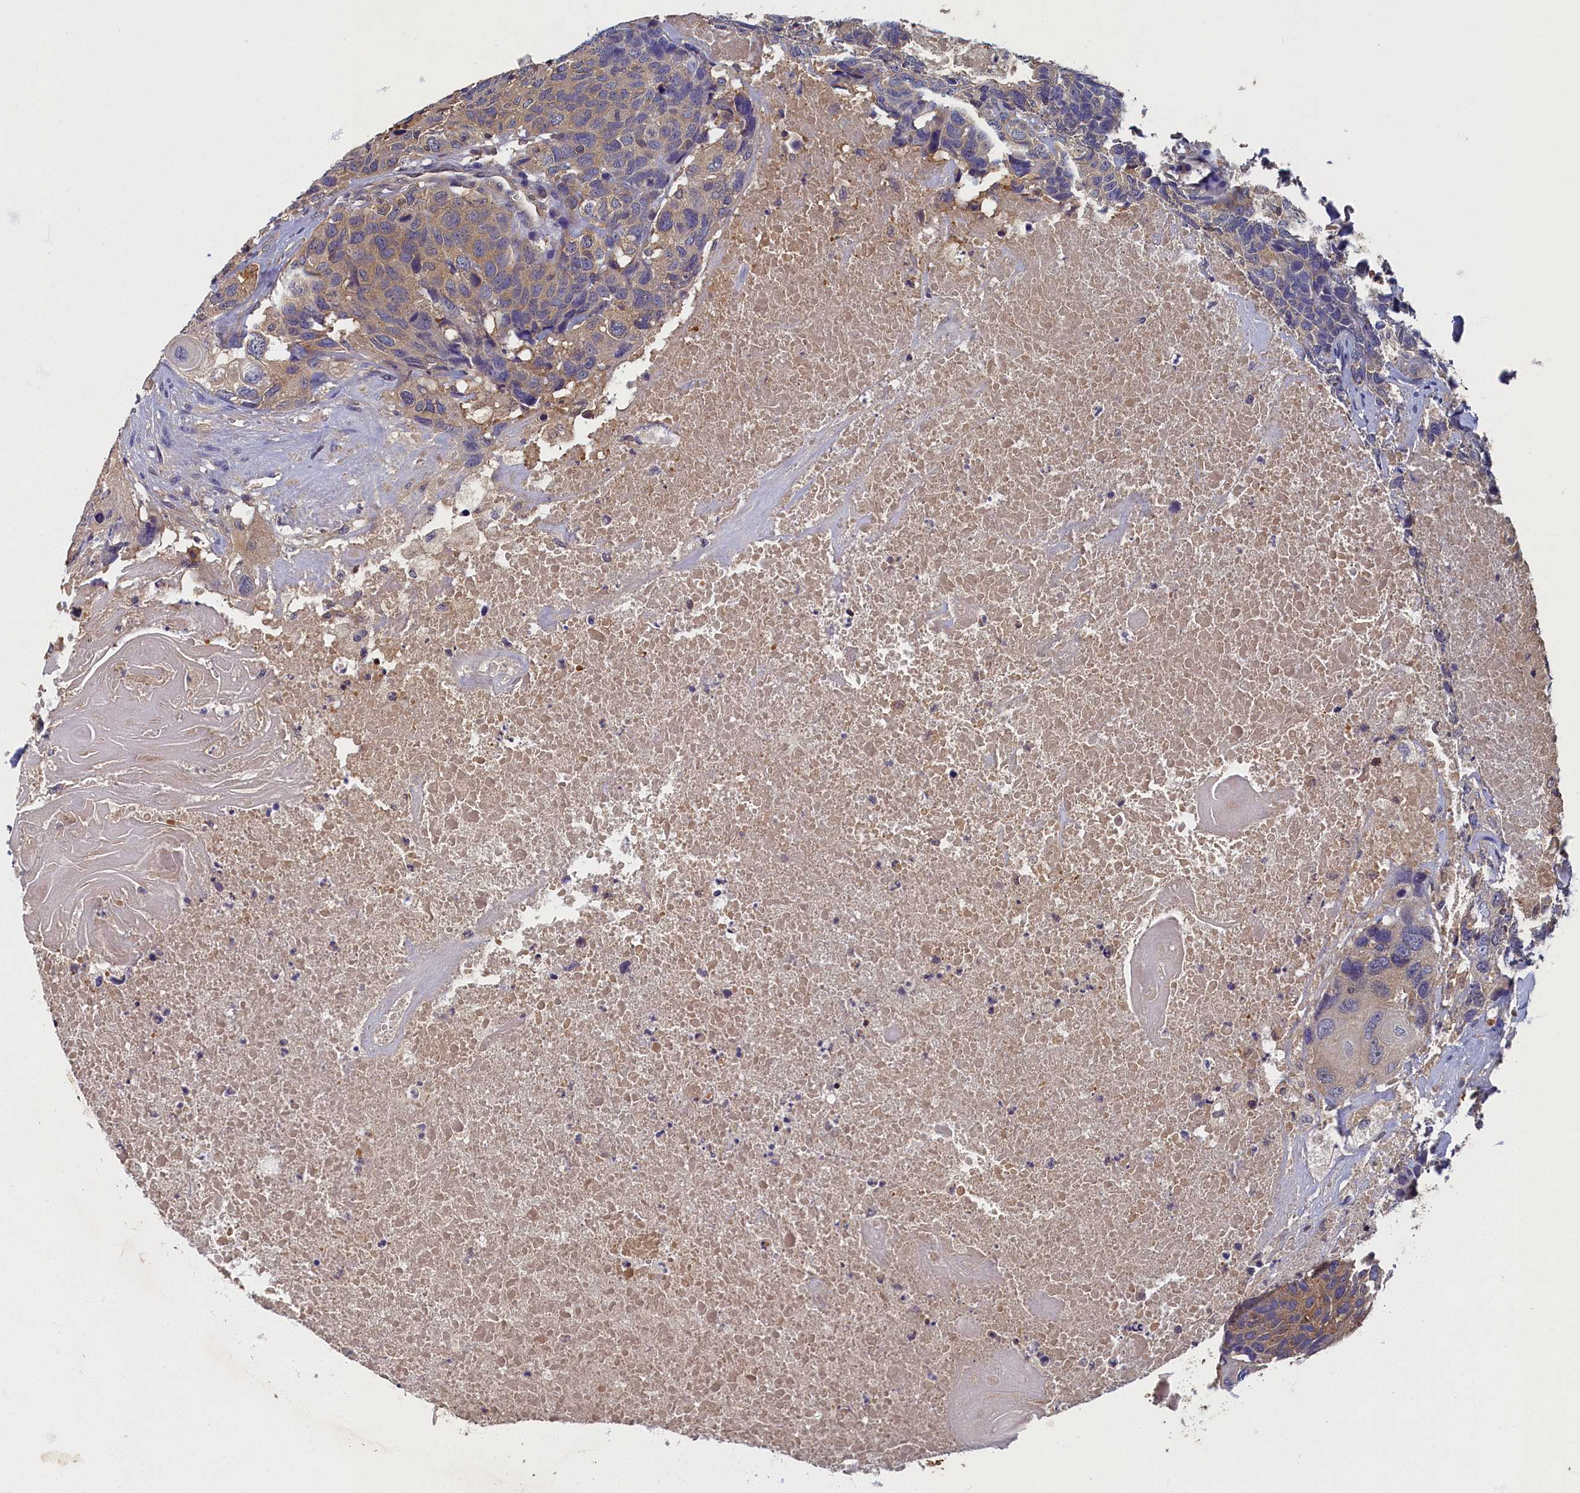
{"staining": {"intensity": "weak", "quantity": "25%-75%", "location": "cytoplasmic/membranous"}, "tissue": "head and neck cancer", "cell_type": "Tumor cells", "image_type": "cancer", "snomed": [{"axis": "morphology", "description": "Squamous cell carcinoma, NOS"}, {"axis": "topography", "description": "Head-Neck"}], "caption": "A micrograph of head and neck cancer stained for a protein demonstrates weak cytoplasmic/membranous brown staining in tumor cells.", "gene": "TBCB", "patient": {"sex": "male", "age": 66}}